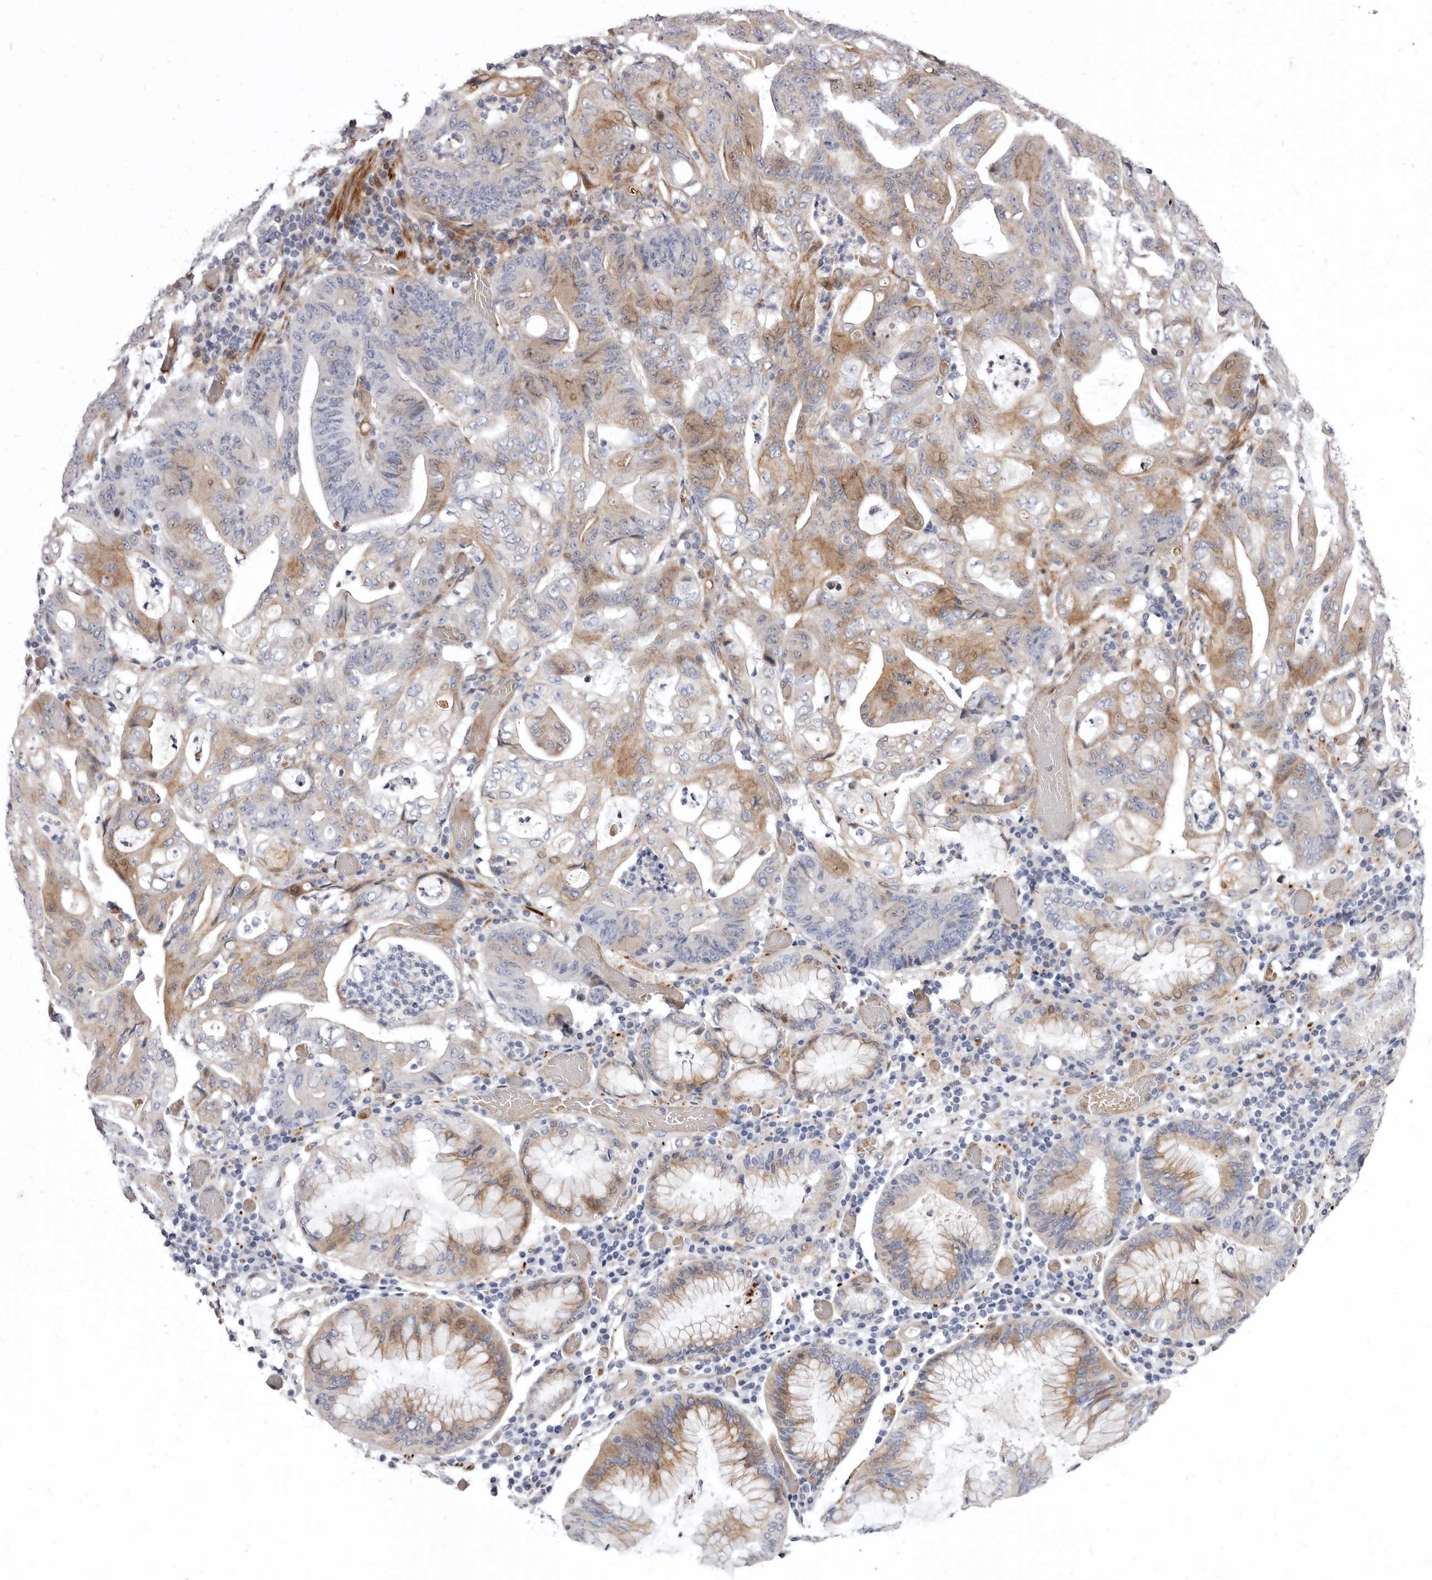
{"staining": {"intensity": "moderate", "quantity": ">75%", "location": "cytoplasmic/membranous"}, "tissue": "stomach cancer", "cell_type": "Tumor cells", "image_type": "cancer", "snomed": [{"axis": "morphology", "description": "Adenocarcinoma, NOS"}, {"axis": "topography", "description": "Stomach"}], "caption": "Stomach adenocarcinoma tissue shows moderate cytoplasmic/membranous staining in about >75% of tumor cells, visualized by immunohistochemistry. (Stains: DAB (3,3'-diaminobenzidine) in brown, nuclei in blue, Microscopy: brightfield microscopy at high magnification).", "gene": "AIDA", "patient": {"sex": "female", "age": 73}}